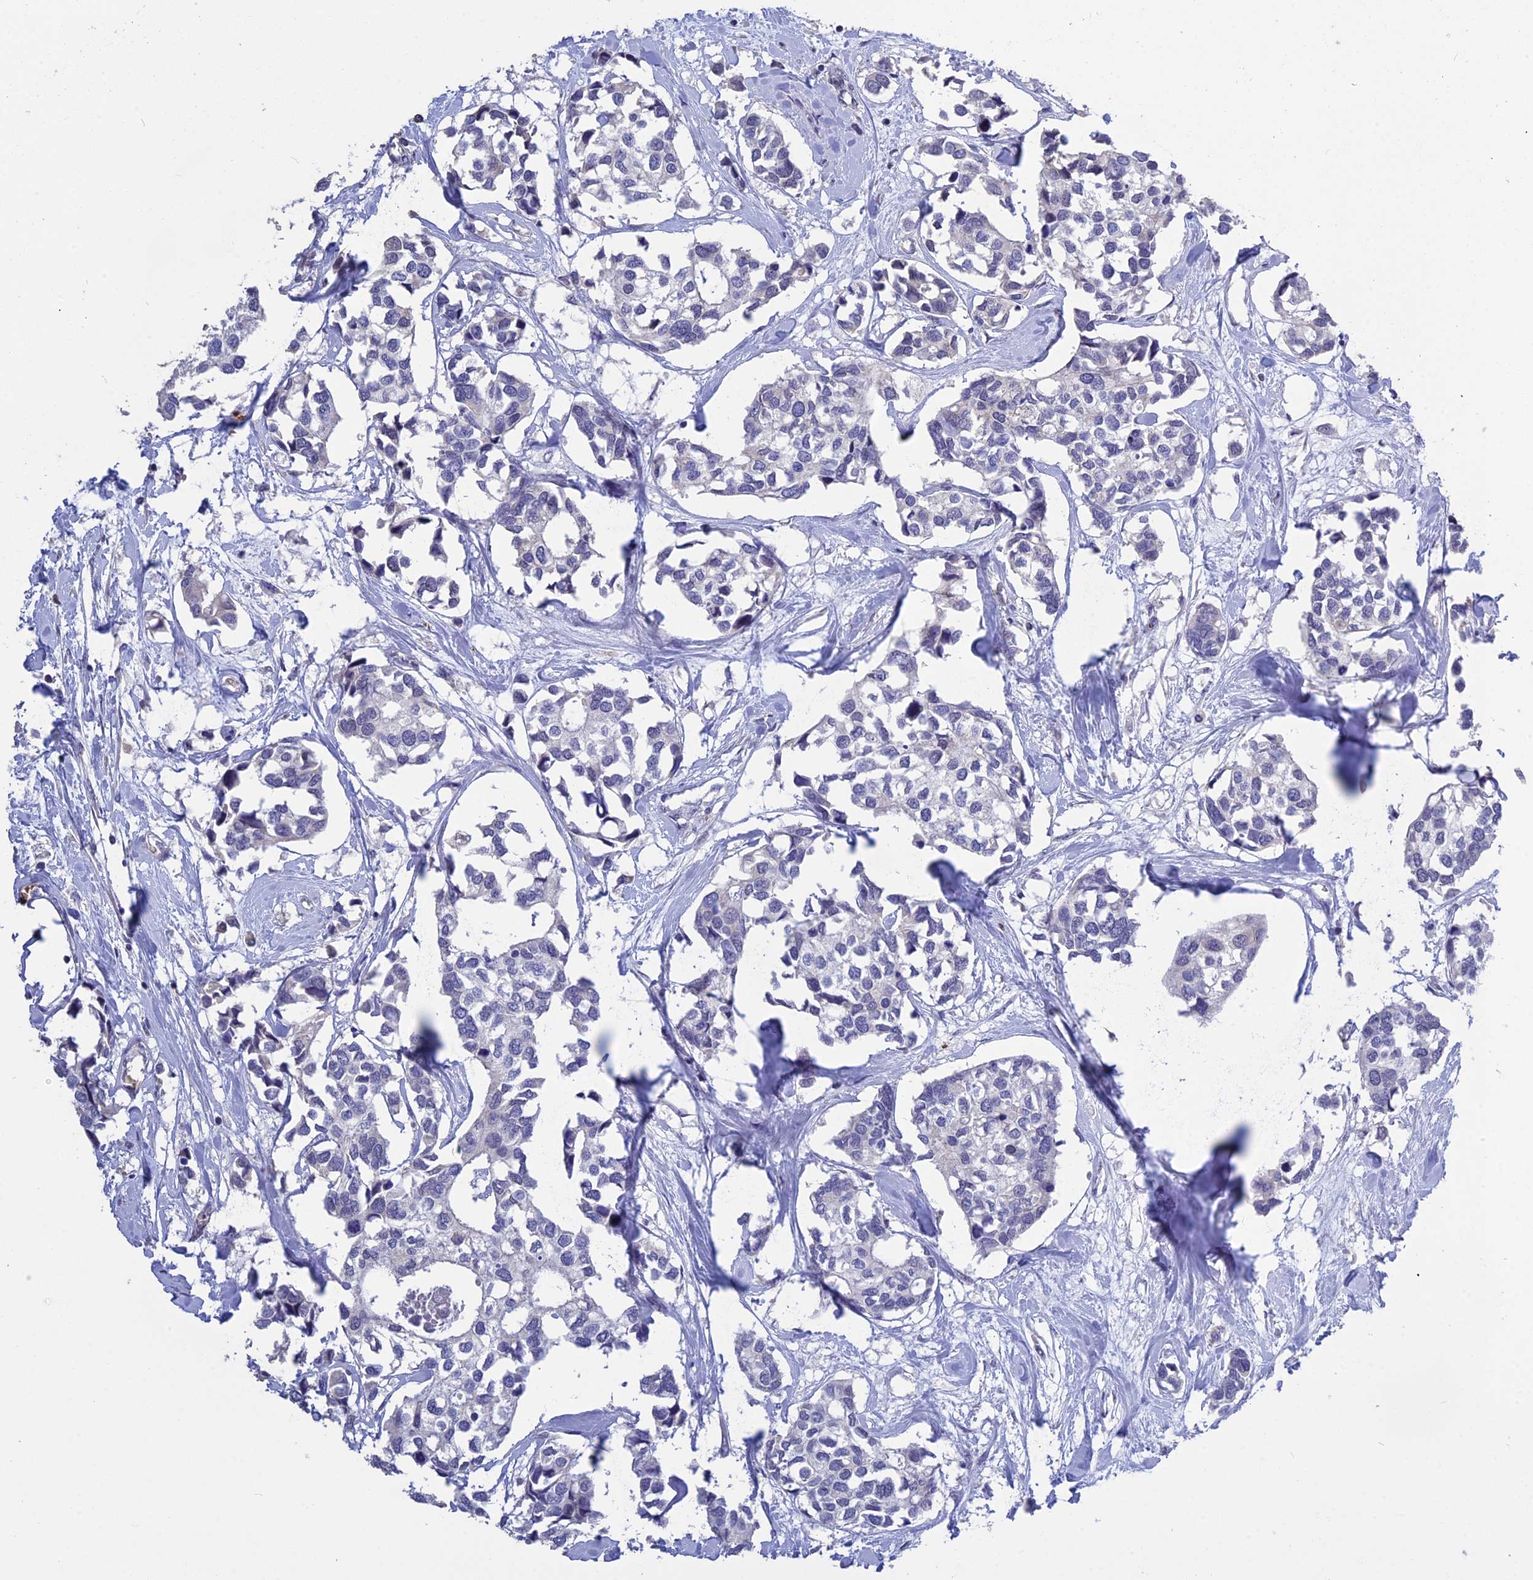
{"staining": {"intensity": "negative", "quantity": "none", "location": "none"}, "tissue": "breast cancer", "cell_type": "Tumor cells", "image_type": "cancer", "snomed": [{"axis": "morphology", "description": "Duct carcinoma"}, {"axis": "topography", "description": "Breast"}], "caption": "Immunohistochemistry (IHC) of invasive ductal carcinoma (breast) exhibits no staining in tumor cells.", "gene": "KNOP1", "patient": {"sex": "female", "age": 83}}